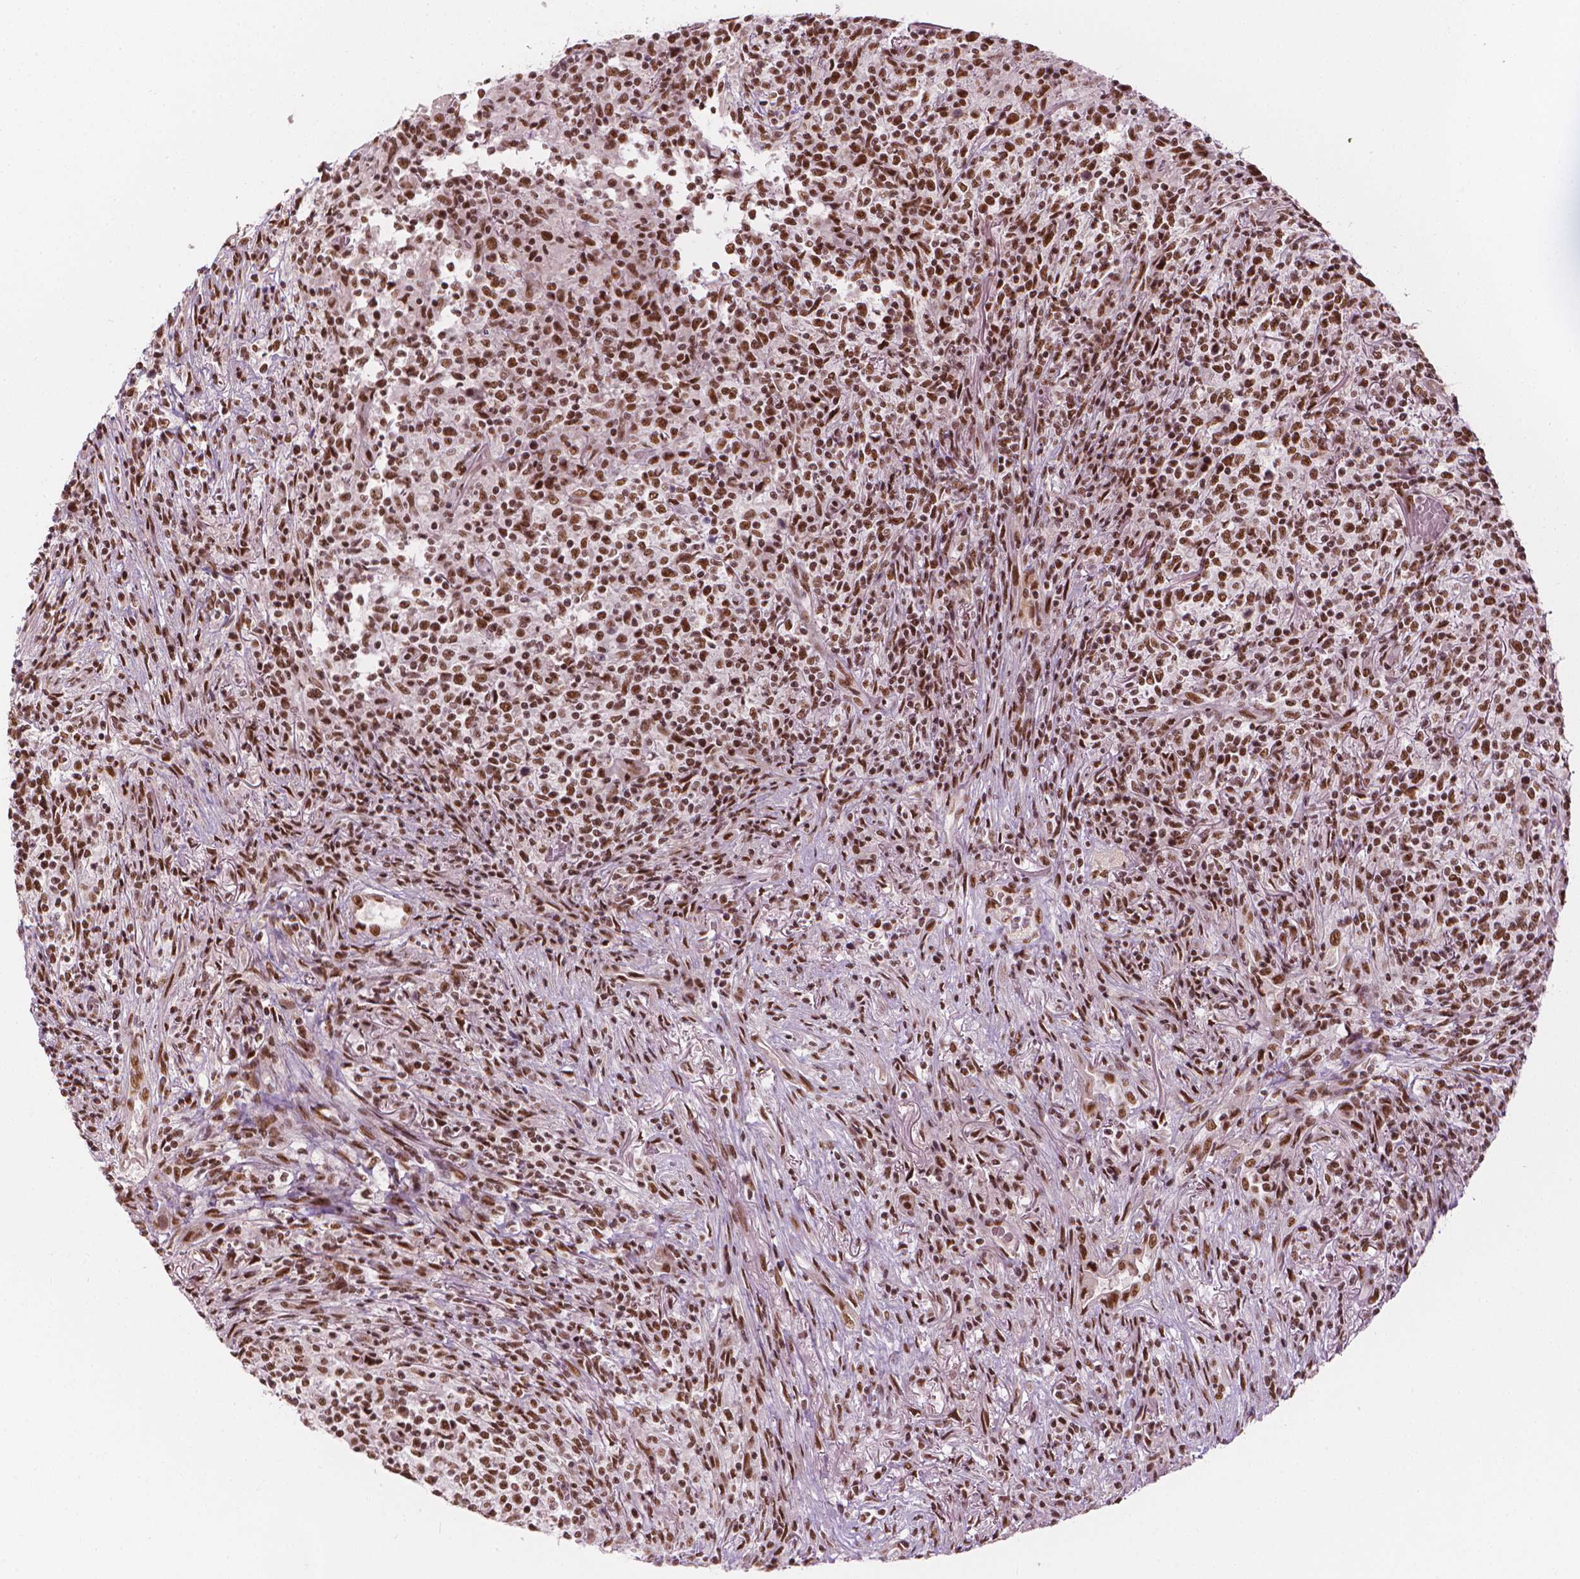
{"staining": {"intensity": "strong", "quantity": ">75%", "location": "nuclear"}, "tissue": "lymphoma", "cell_type": "Tumor cells", "image_type": "cancer", "snomed": [{"axis": "morphology", "description": "Malignant lymphoma, non-Hodgkin's type, High grade"}, {"axis": "topography", "description": "Lung"}], "caption": "Lymphoma was stained to show a protein in brown. There is high levels of strong nuclear expression in about >75% of tumor cells.", "gene": "ELF2", "patient": {"sex": "male", "age": 79}}